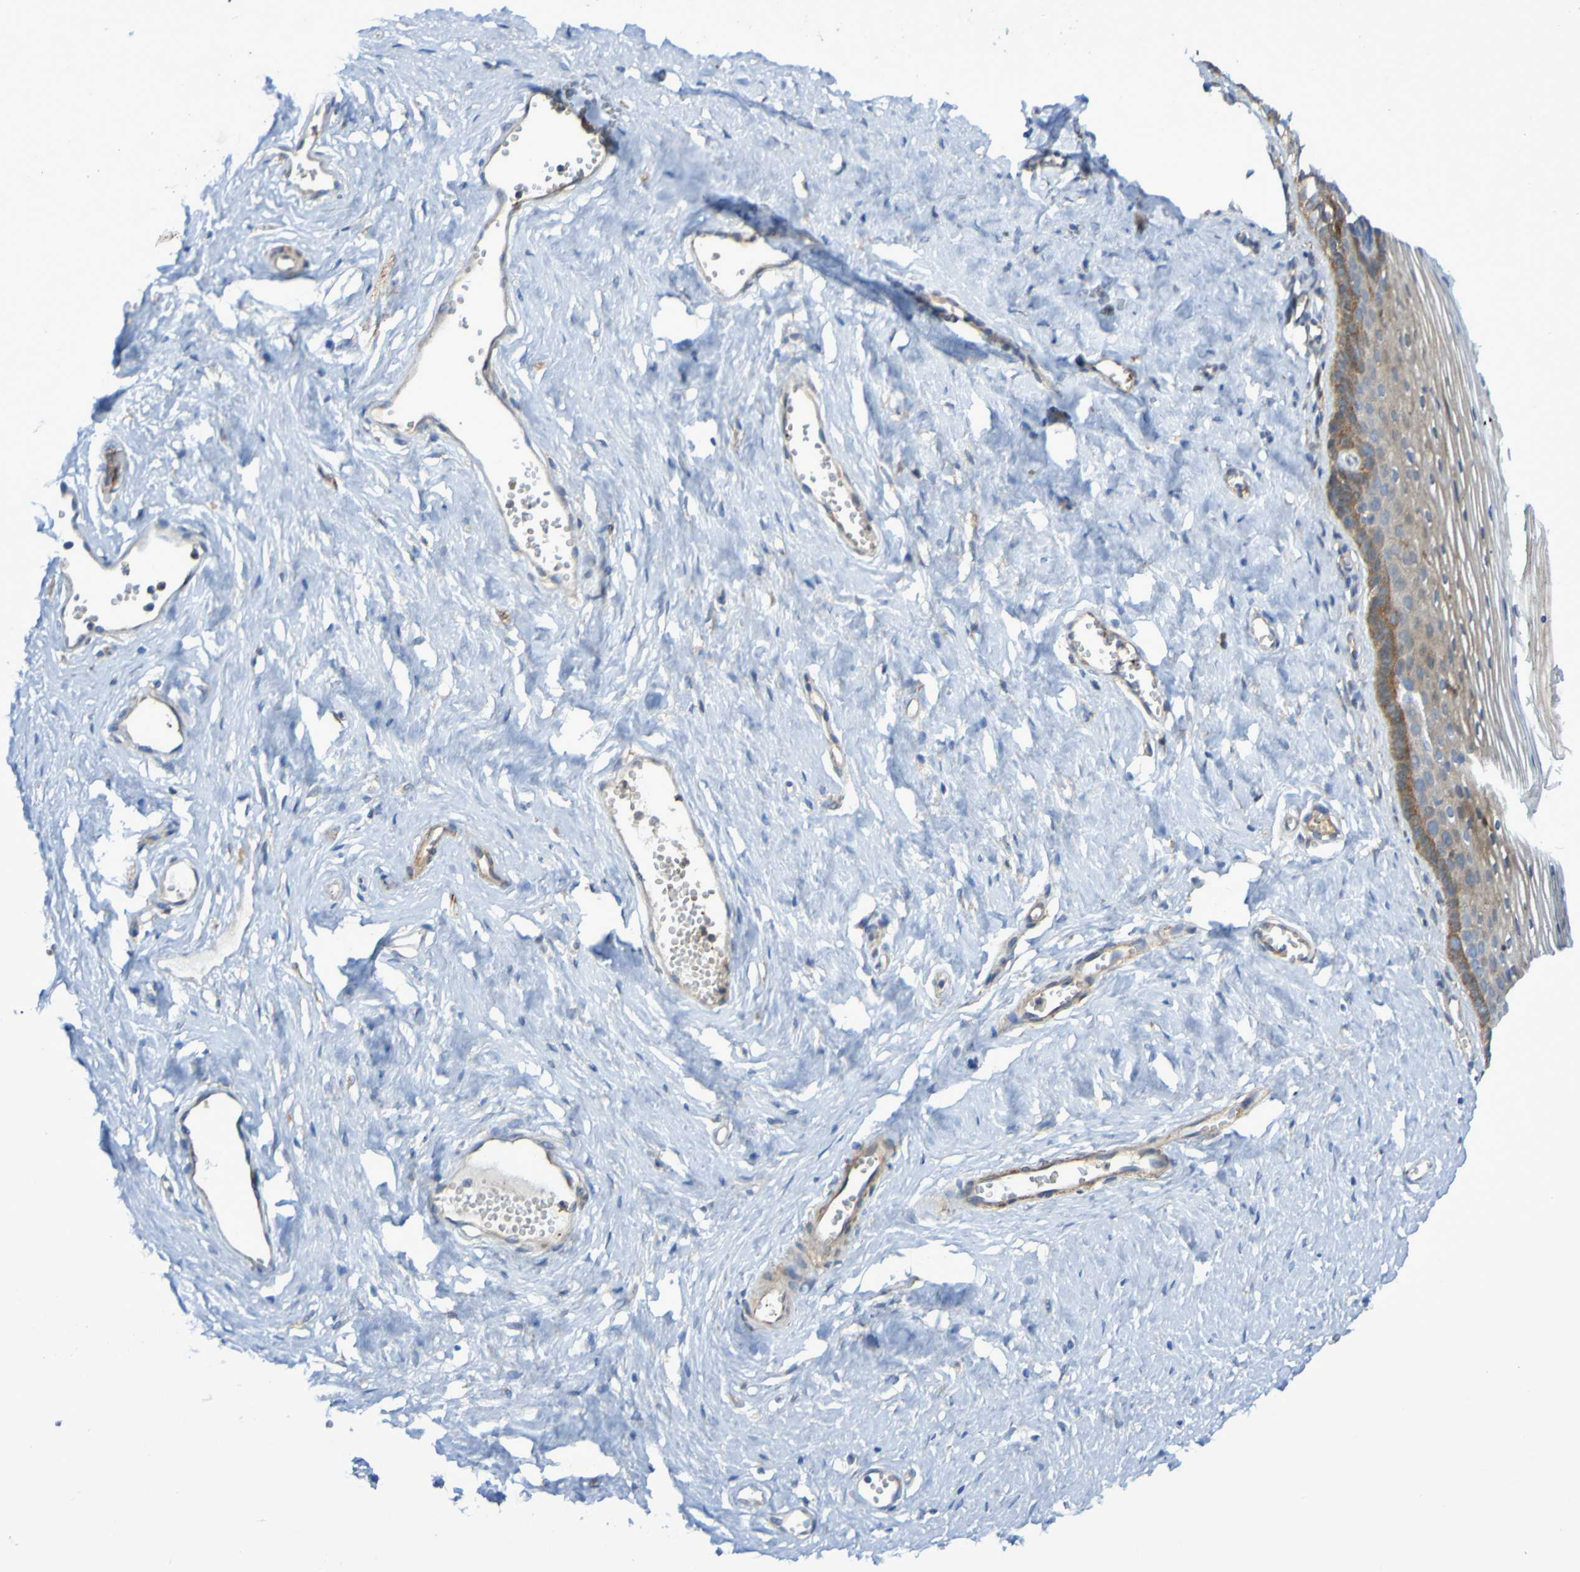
{"staining": {"intensity": "moderate", "quantity": ">75%", "location": "cytoplasmic/membranous"}, "tissue": "vagina", "cell_type": "Squamous epithelial cells", "image_type": "normal", "snomed": [{"axis": "morphology", "description": "Normal tissue, NOS"}, {"axis": "topography", "description": "Vagina"}], "caption": "Immunohistochemical staining of normal human vagina demonstrates >75% levels of moderate cytoplasmic/membranous protein expression in approximately >75% of squamous epithelial cells. (brown staining indicates protein expression, while blue staining denotes nuclei).", "gene": "SCRG1", "patient": {"sex": "female", "age": 32}}